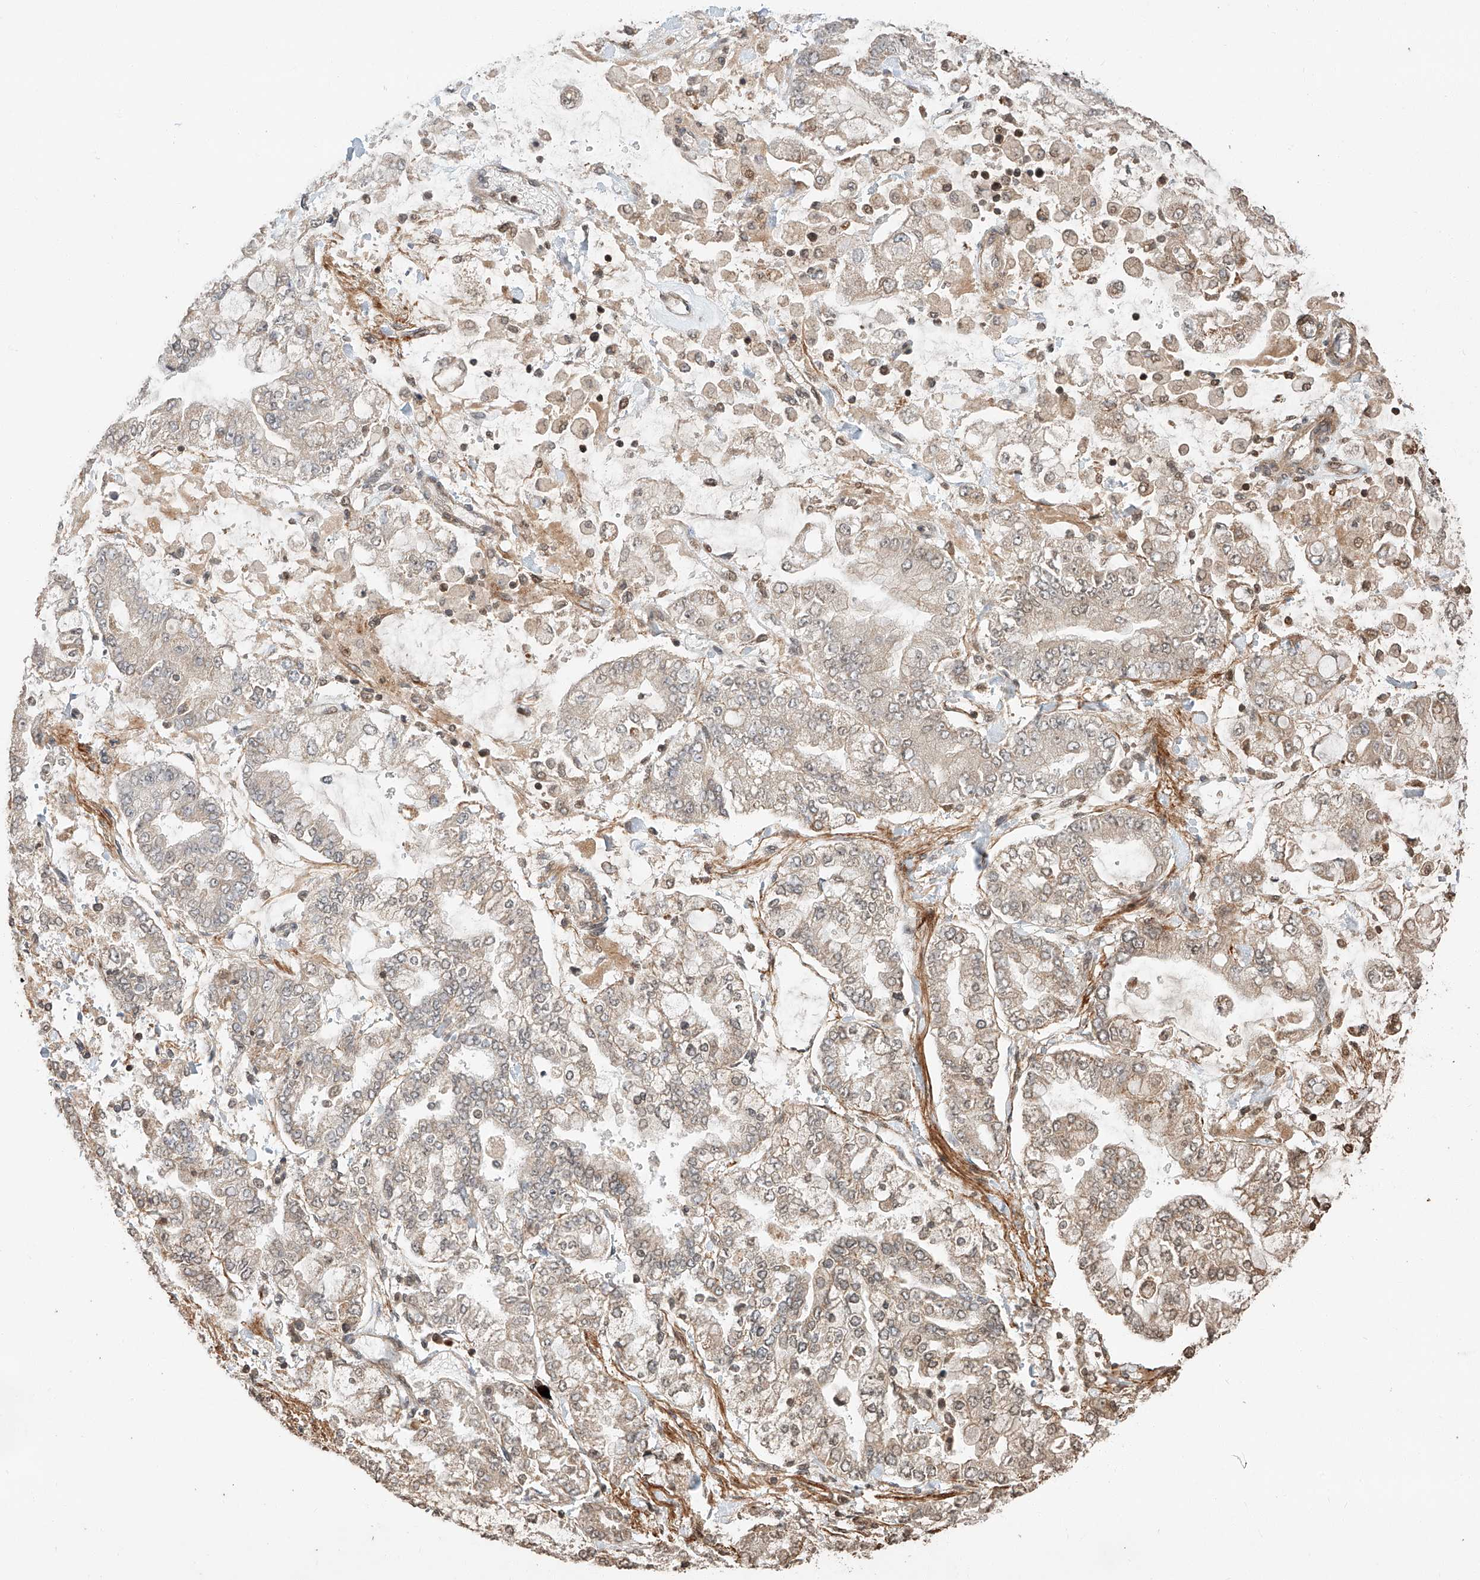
{"staining": {"intensity": "weak", "quantity": "<25%", "location": "cytoplasmic/membranous,nuclear"}, "tissue": "stomach cancer", "cell_type": "Tumor cells", "image_type": "cancer", "snomed": [{"axis": "morphology", "description": "Normal tissue, NOS"}, {"axis": "morphology", "description": "Adenocarcinoma, NOS"}, {"axis": "topography", "description": "Stomach, upper"}, {"axis": "topography", "description": "Stomach"}], "caption": "Immunohistochemistry of human stomach cancer displays no positivity in tumor cells. The staining is performed using DAB (3,3'-diaminobenzidine) brown chromogen with nuclei counter-stained in using hematoxylin.", "gene": "ARHGAP33", "patient": {"sex": "male", "age": 76}}